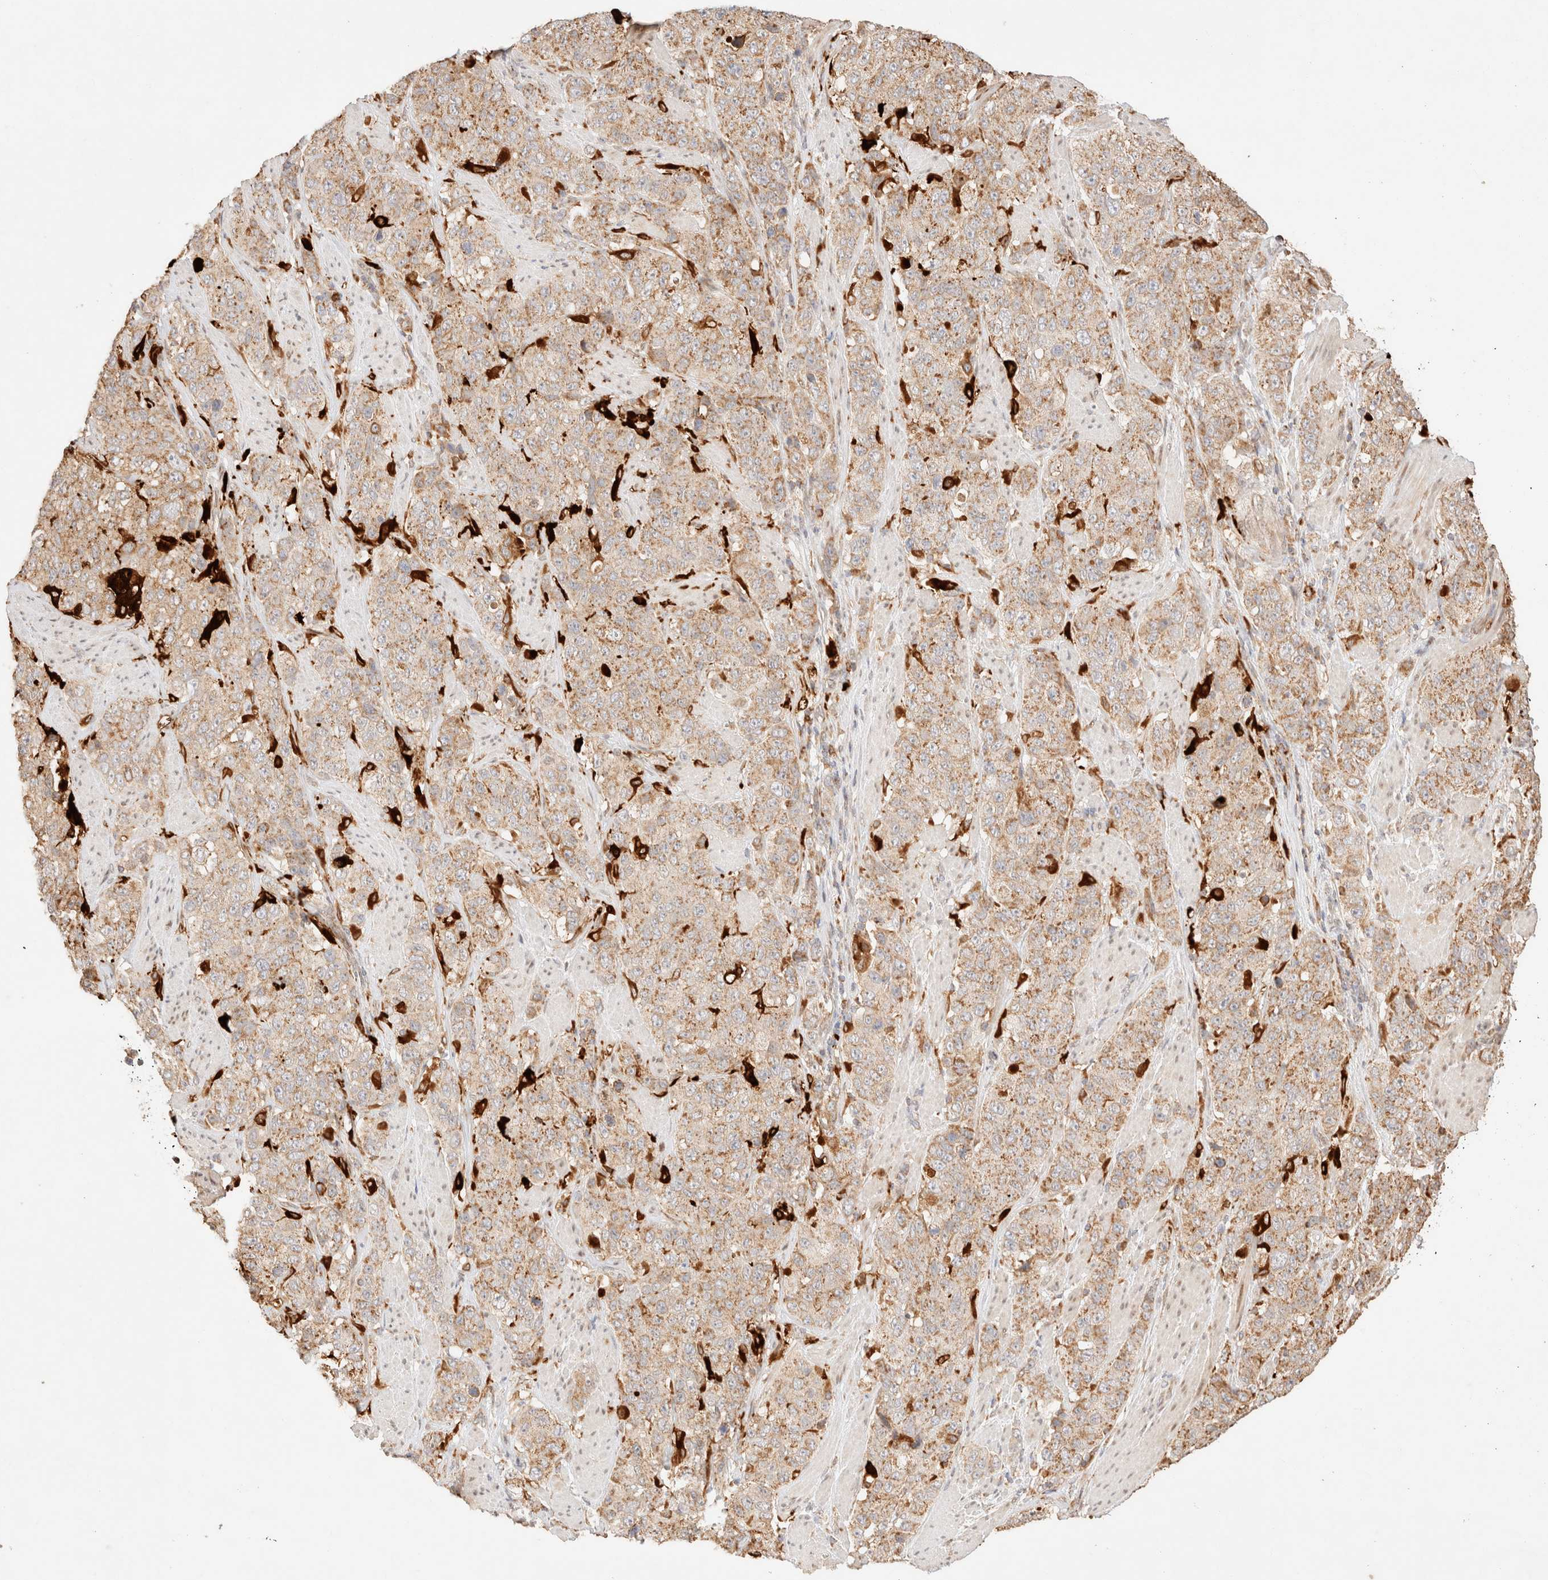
{"staining": {"intensity": "weak", "quantity": ">75%", "location": "cytoplasmic/membranous"}, "tissue": "stomach cancer", "cell_type": "Tumor cells", "image_type": "cancer", "snomed": [{"axis": "morphology", "description": "Adenocarcinoma, NOS"}, {"axis": "topography", "description": "Stomach"}], "caption": "There is low levels of weak cytoplasmic/membranous staining in tumor cells of stomach cancer, as demonstrated by immunohistochemical staining (brown color).", "gene": "TACO1", "patient": {"sex": "male", "age": 48}}